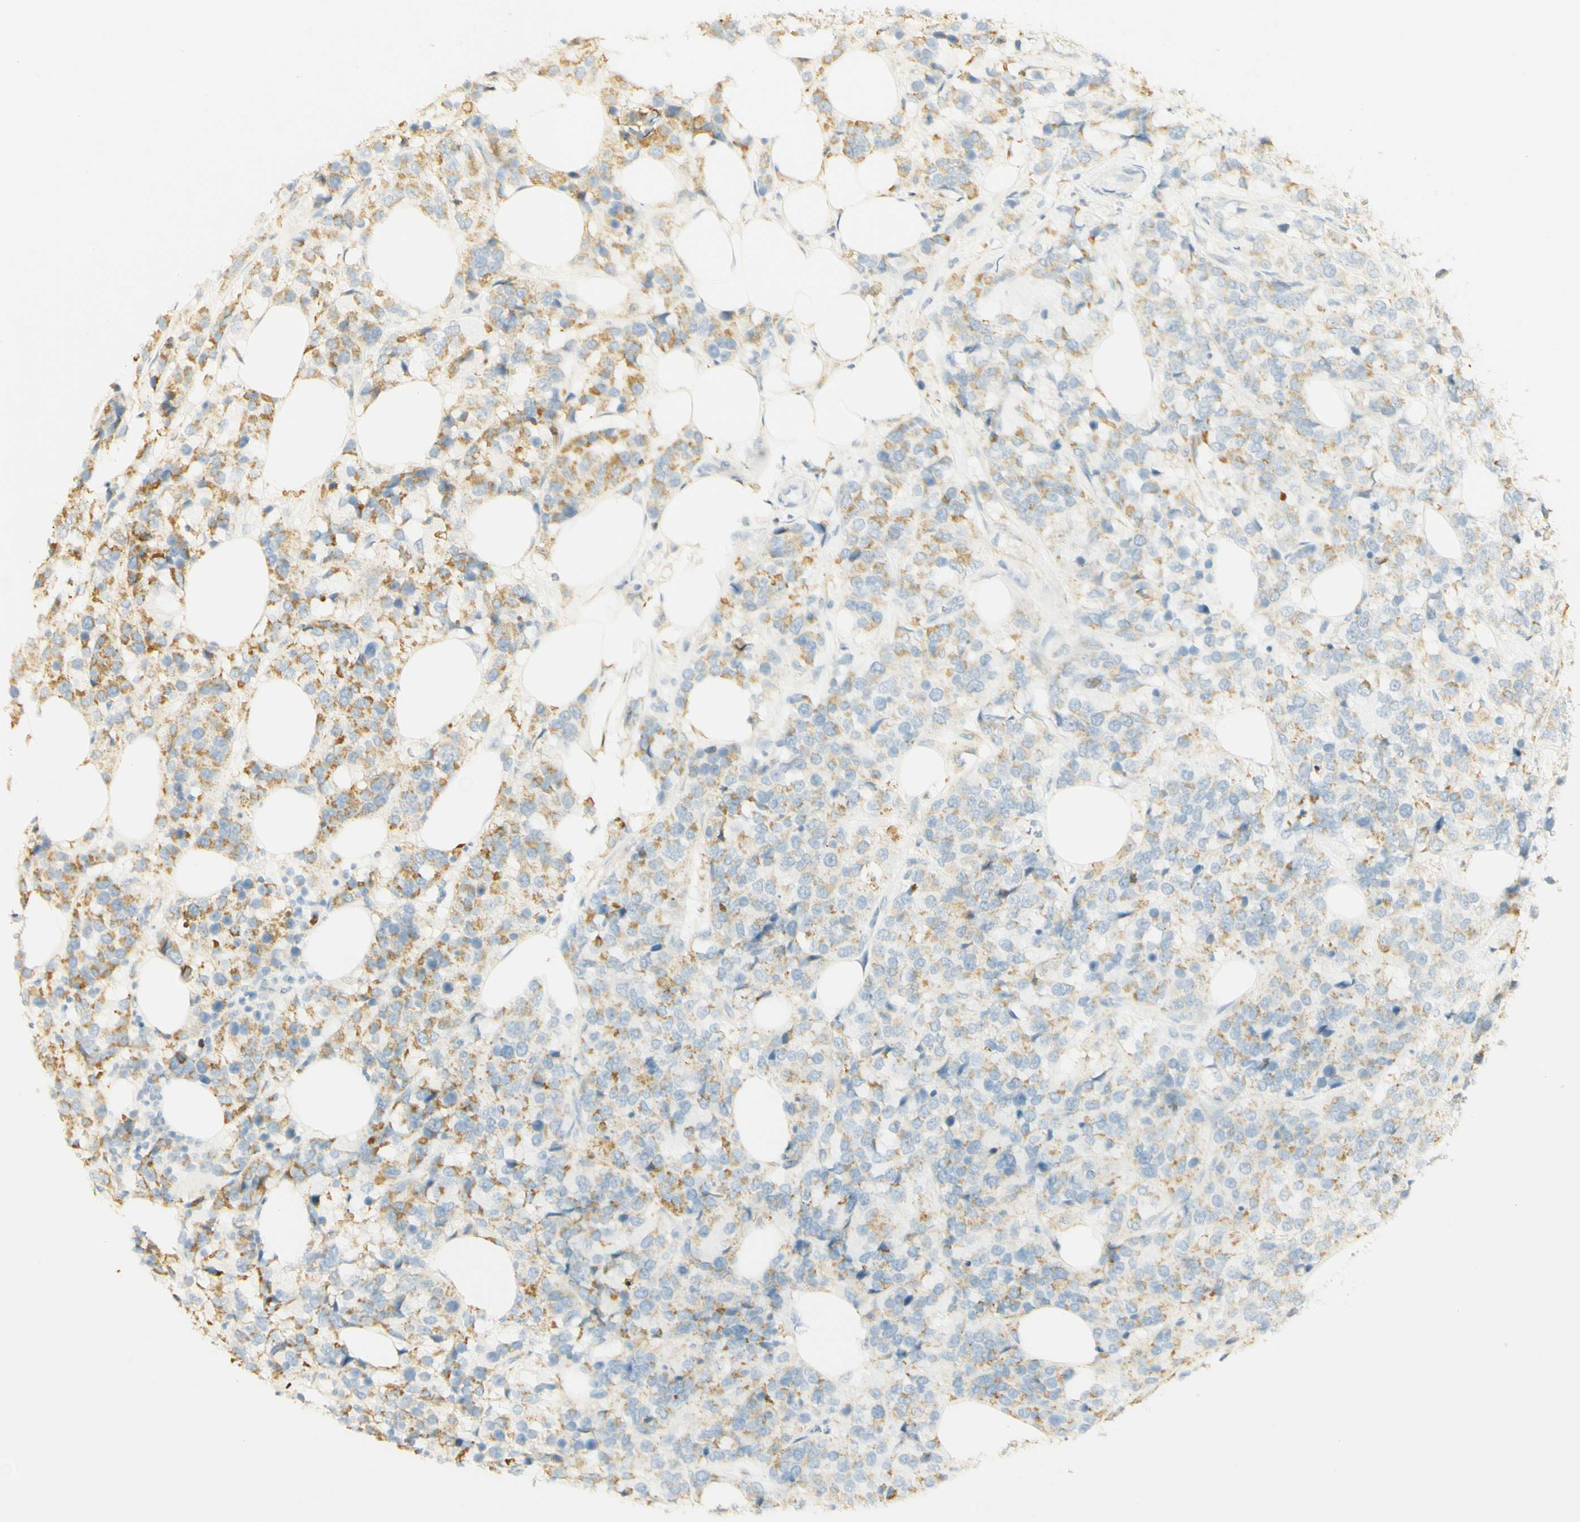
{"staining": {"intensity": "moderate", "quantity": "25%-75%", "location": "cytoplasmic/membranous"}, "tissue": "breast cancer", "cell_type": "Tumor cells", "image_type": "cancer", "snomed": [{"axis": "morphology", "description": "Lobular carcinoma"}, {"axis": "topography", "description": "Breast"}], "caption": "Moderate cytoplasmic/membranous positivity is present in about 25%-75% of tumor cells in breast cancer.", "gene": "FCGRT", "patient": {"sex": "female", "age": 59}}